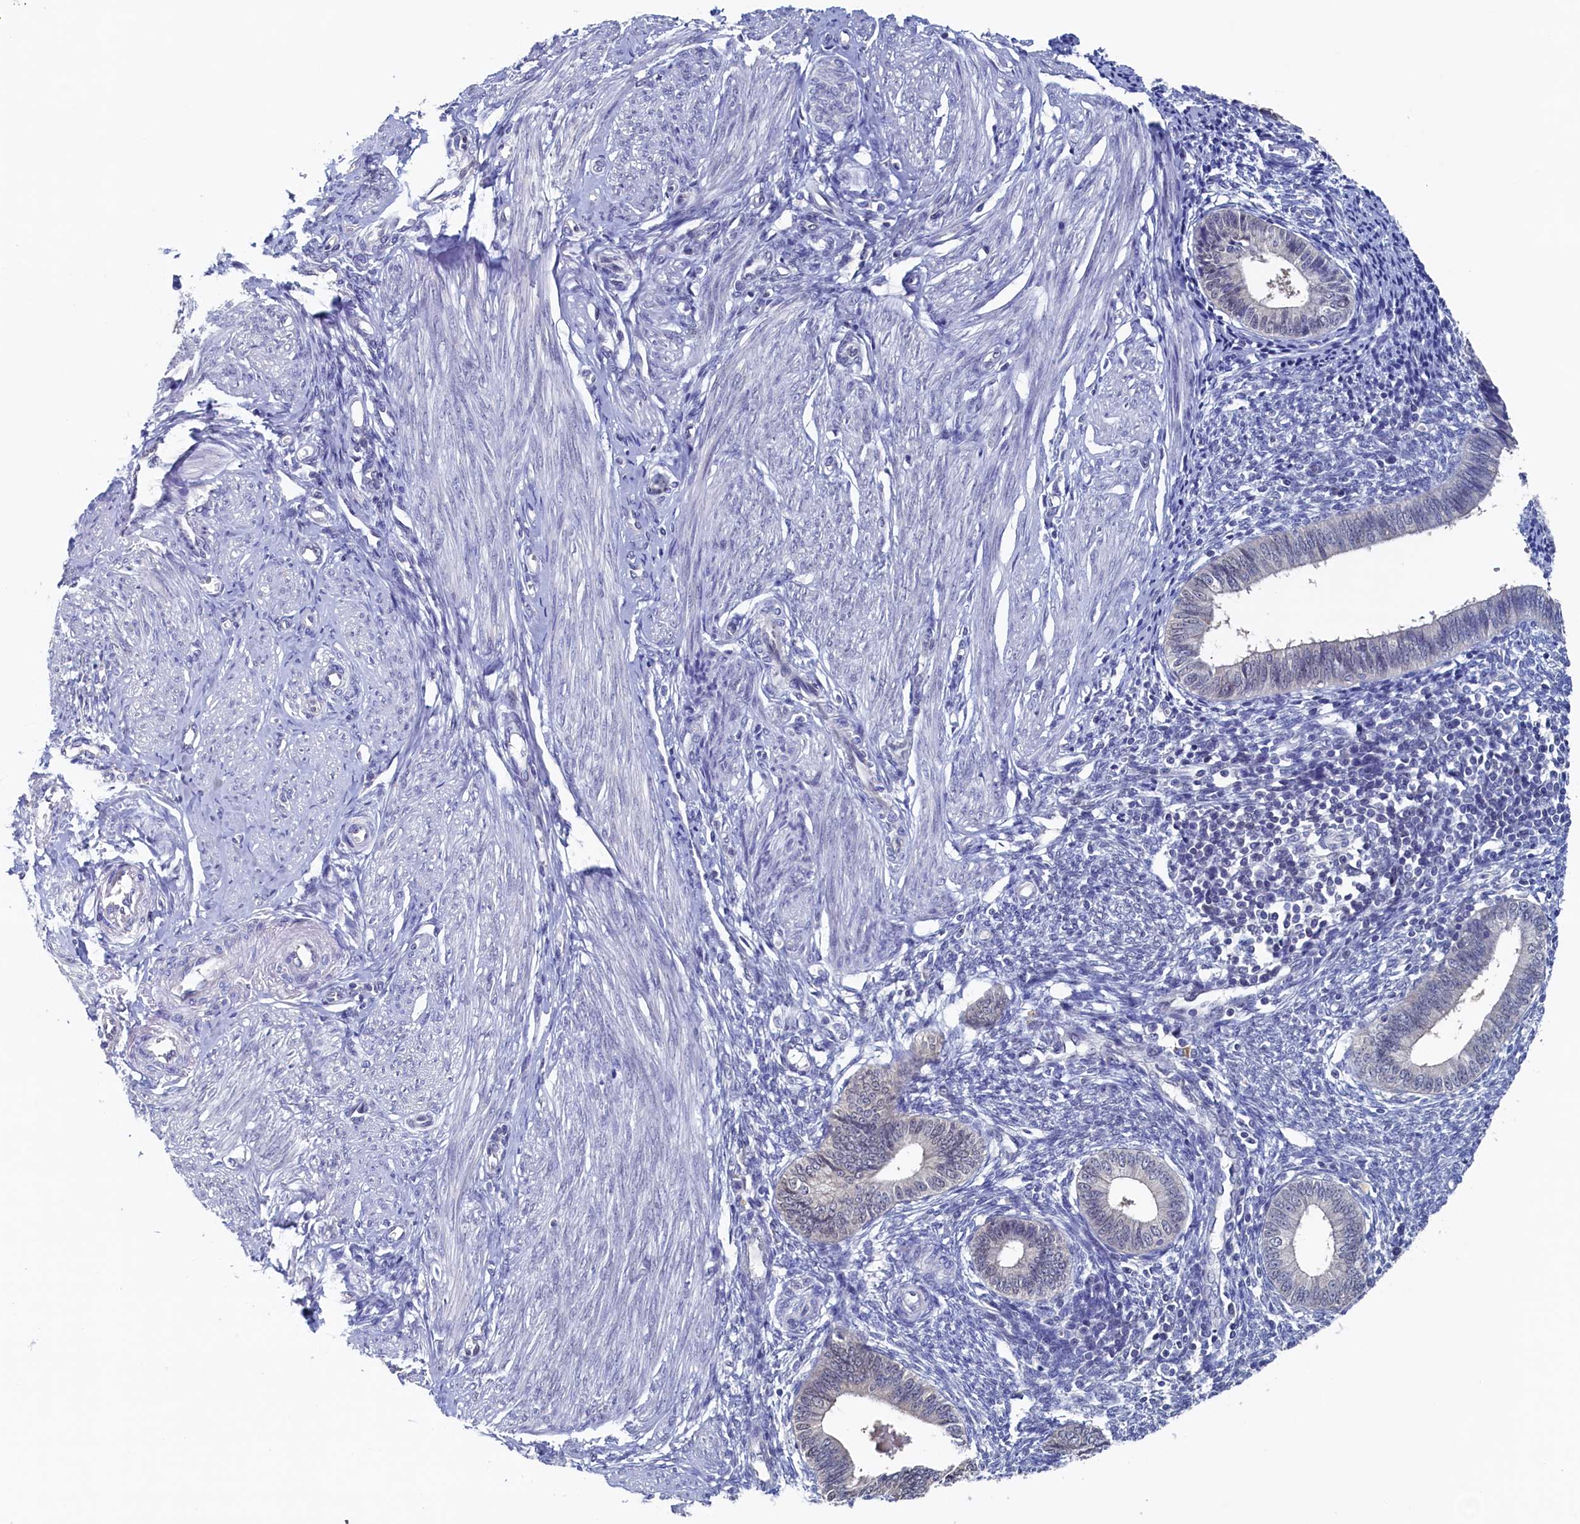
{"staining": {"intensity": "negative", "quantity": "none", "location": "none"}, "tissue": "endometrium", "cell_type": "Cells in endometrial stroma", "image_type": "normal", "snomed": [{"axis": "morphology", "description": "Normal tissue, NOS"}, {"axis": "topography", "description": "Endometrium"}], "caption": "The micrograph shows no staining of cells in endometrial stroma in unremarkable endometrium. (DAB (3,3'-diaminobenzidine) IHC with hematoxylin counter stain).", "gene": "C11orf54", "patient": {"sex": "female", "age": 46}}